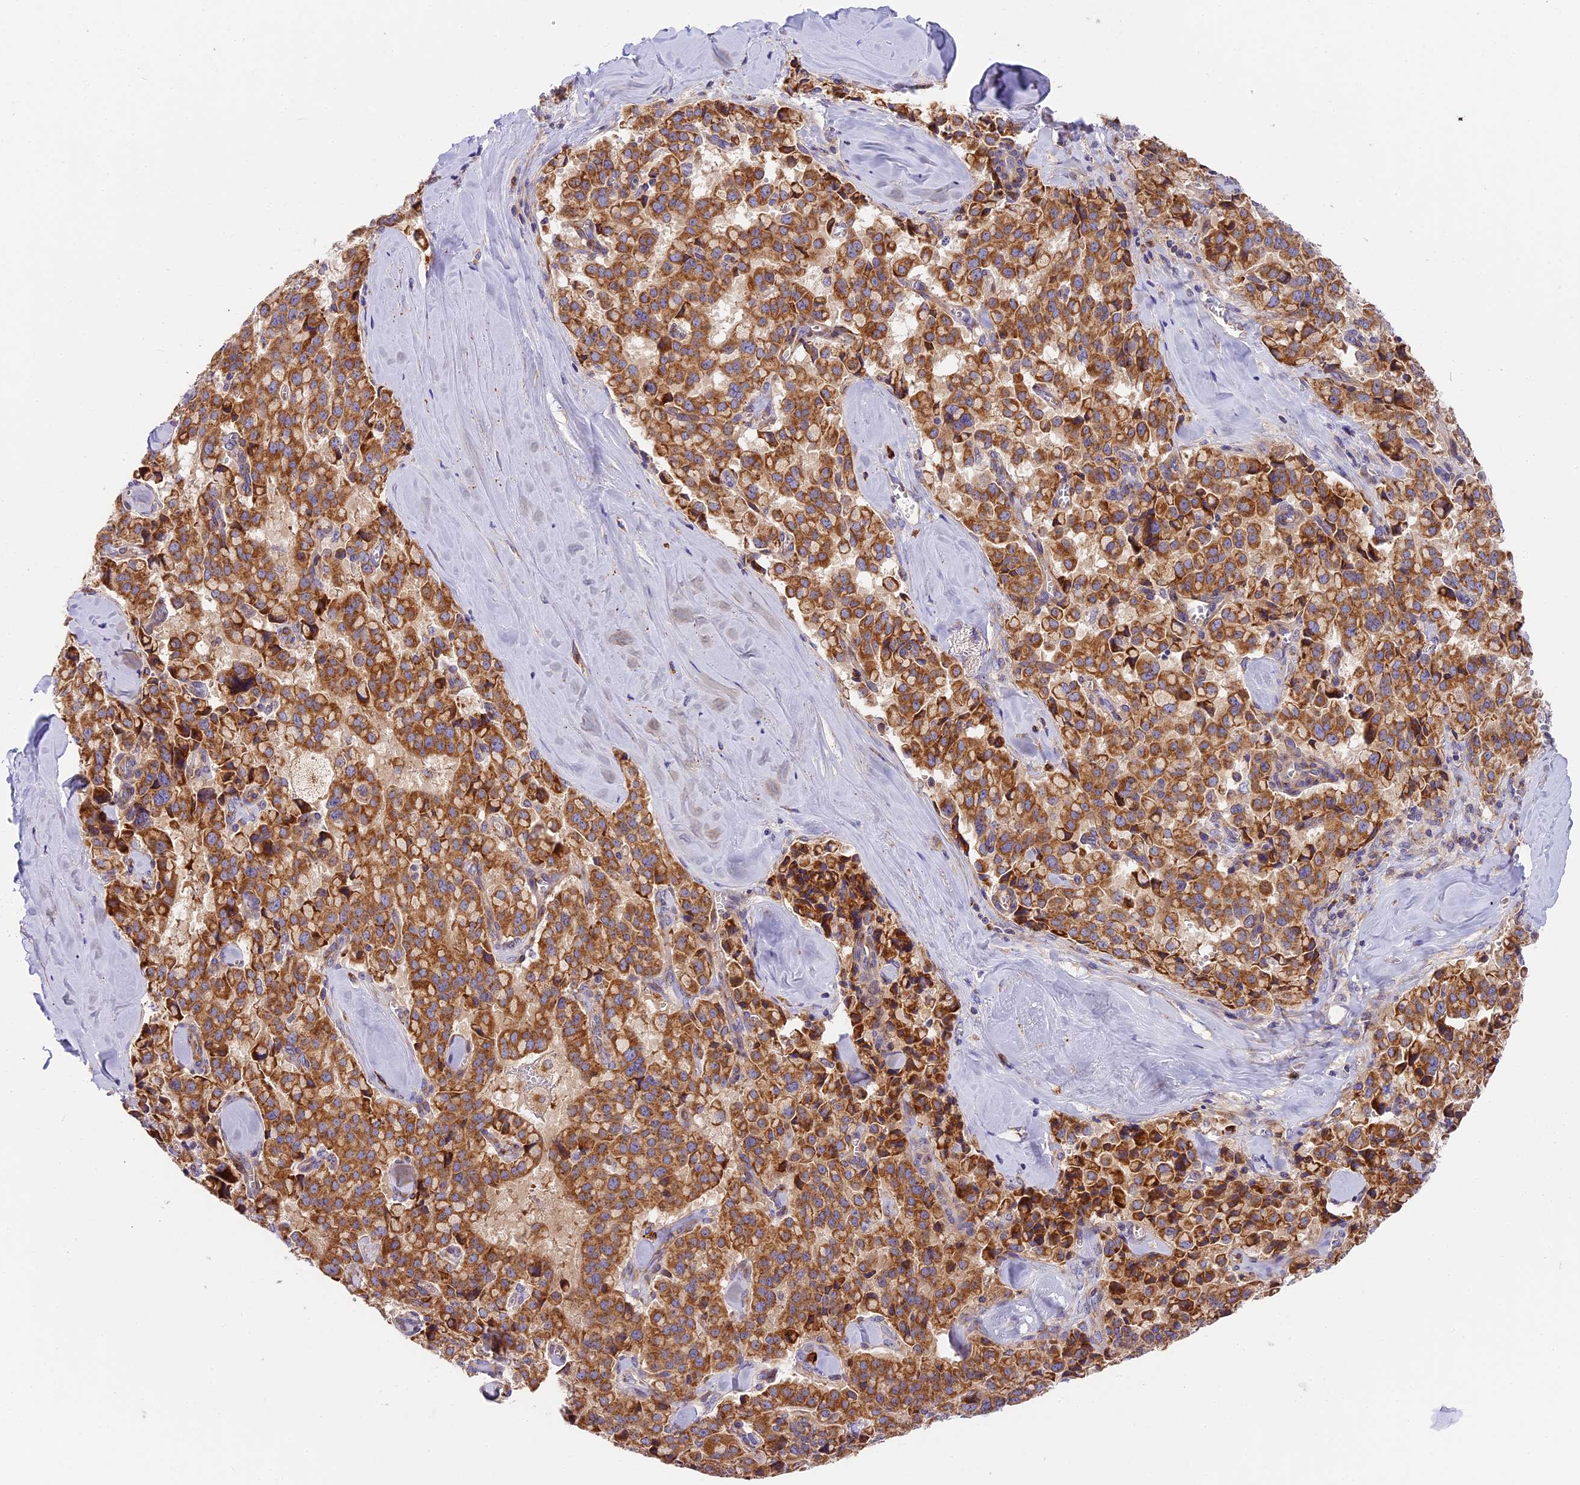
{"staining": {"intensity": "moderate", "quantity": ">75%", "location": "cytoplasmic/membranous"}, "tissue": "pancreatic cancer", "cell_type": "Tumor cells", "image_type": "cancer", "snomed": [{"axis": "morphology", "description": "Adenocarcinoma, NOS"}, {"axis": "topography", "description": "Pancreas"}], "caption": "Tumor cells show medium levels of moderate cytoplasmic/membranous expression in about >75% of cells in human pancreatic adenocarcinoma.", "gene": "MRAS", "patient": {"sex": "male", "age": 65}}